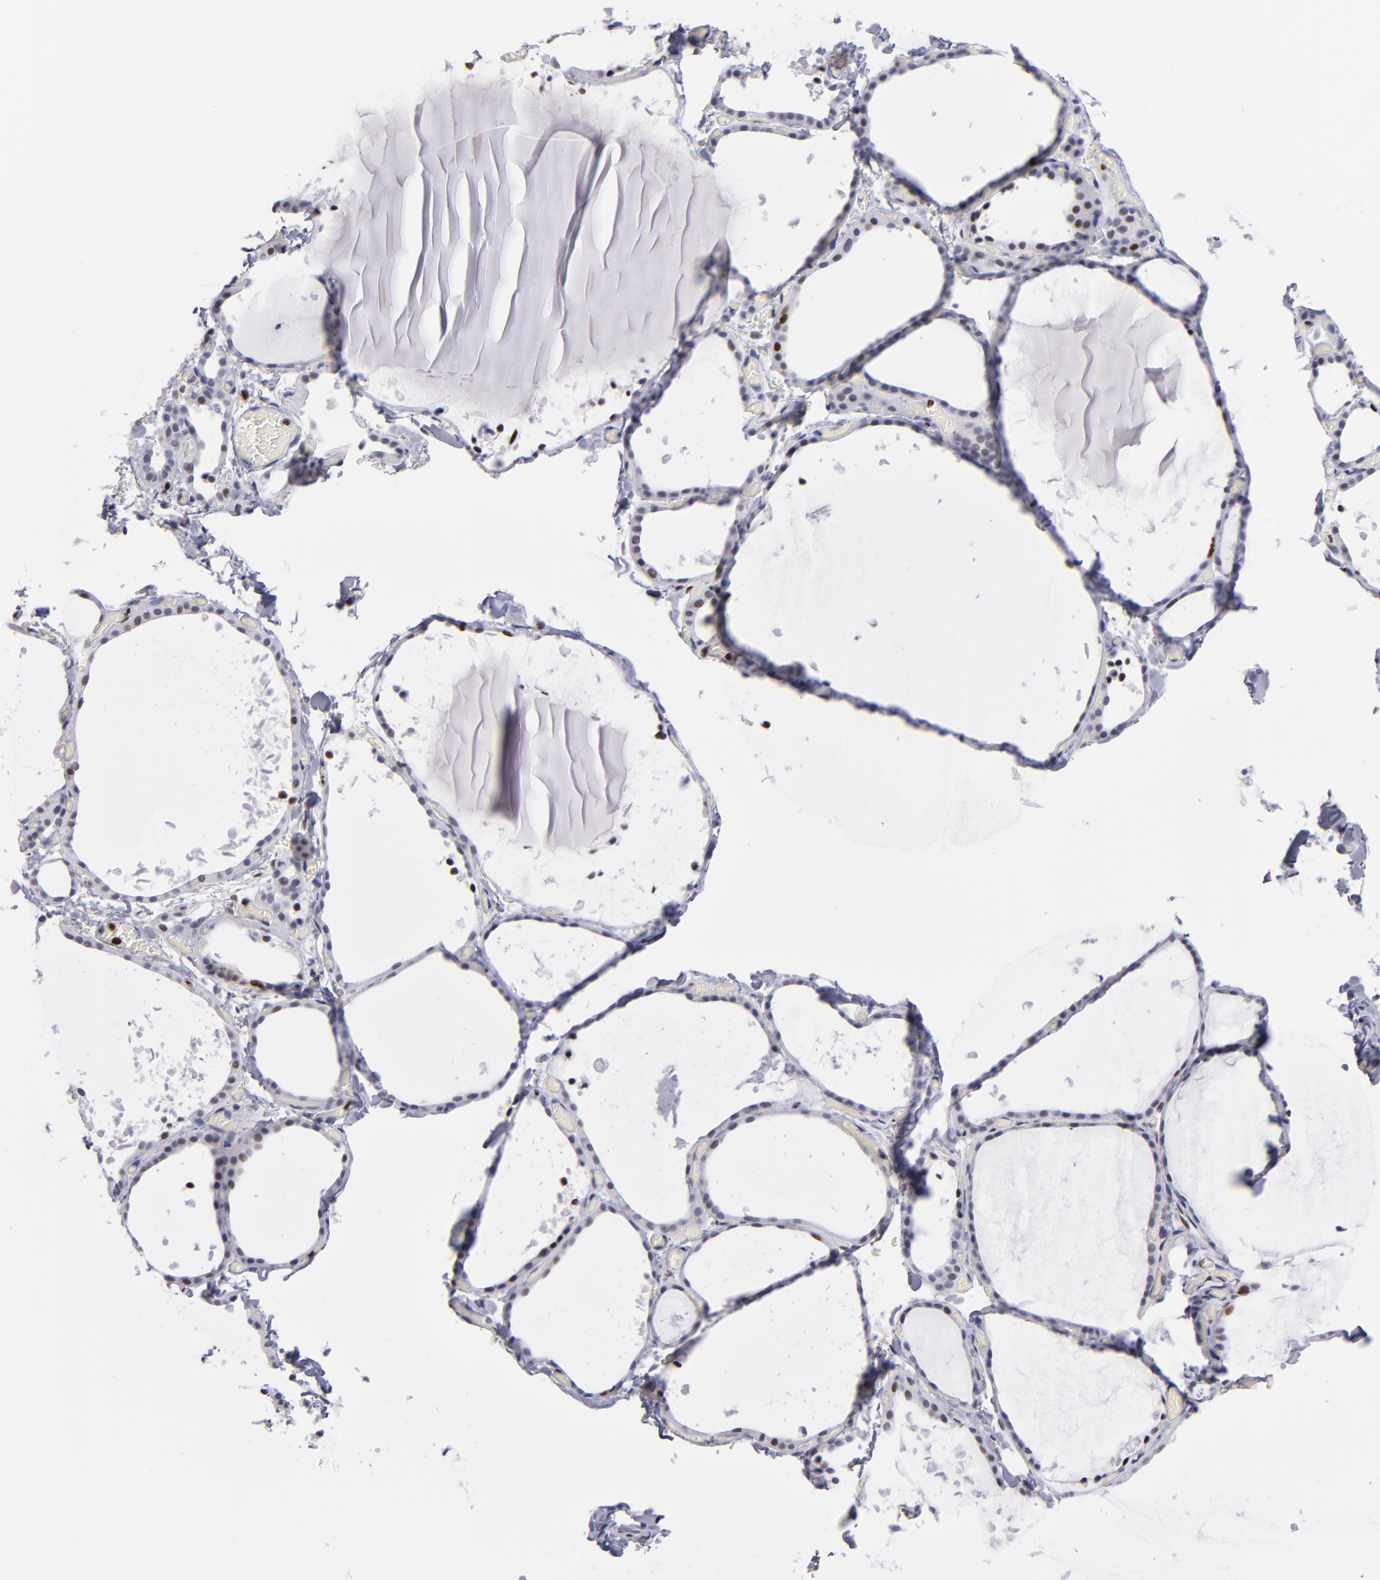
{"staining": {"intensity": "weak", "quantity": "<25%", "location": "nuclear"}, "tissue": "thyroid gland", "cell_type": "Glandular cells", "image_type": "normal", "snomed": [{"axis": "morphology", "description": "Normal tissue, NOS"}, {"axis": "topography", "description": "Thyroid gland"}], "caption": "High magnification brightfield microscopy of benign thyroid gland stained with DAB (3,3'-diaminobenzidine) (brown) and counterstained with hematoxylin (blue): glandular cells show no significant staining.", "gene": "POLA1", "patient": {"sex": "female", "age": 22}}